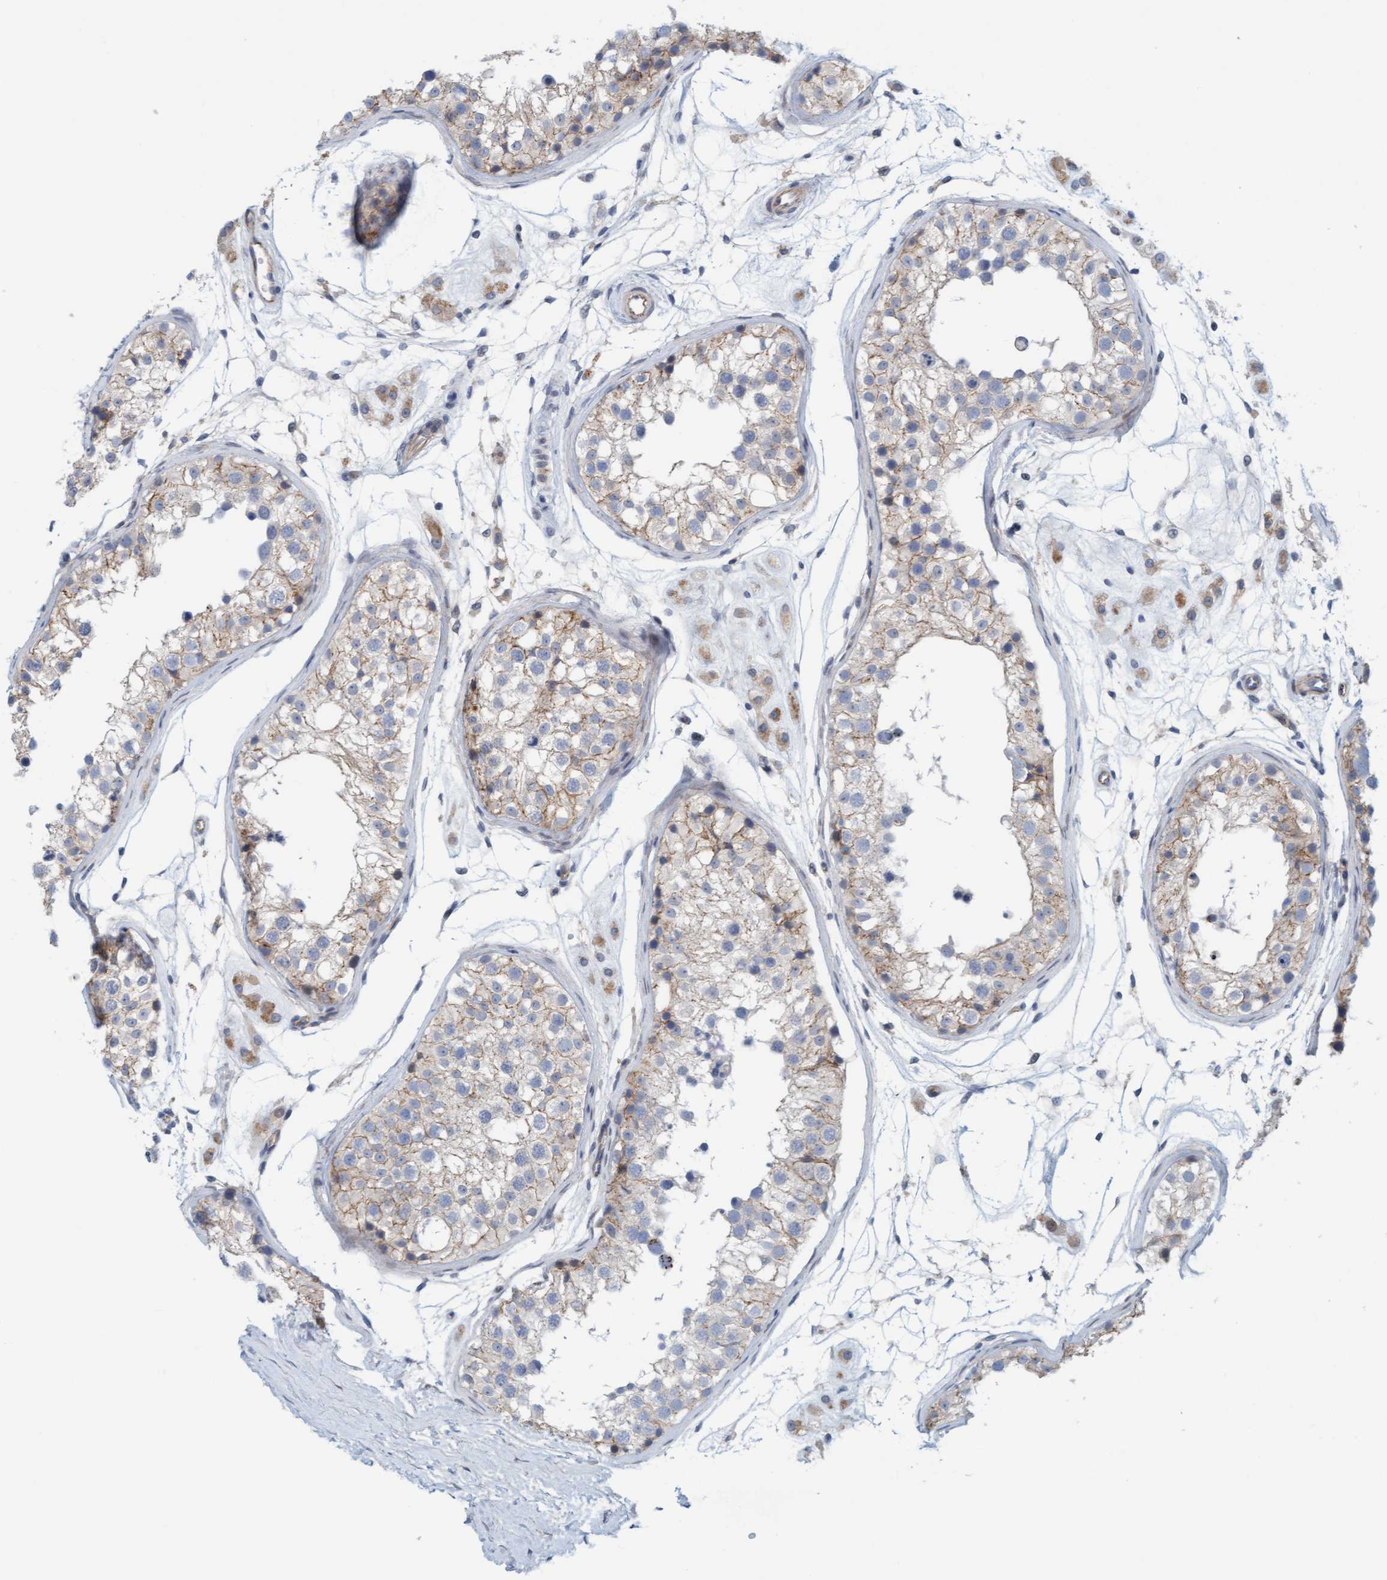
{"staining": {"intensity": "weak", "quantity": "<25%", "location": "cytoplasmic/membranous"}, "tissue": "testis", "cell_type": "Cells in seminiferous ducts", "image_type": "normal", "snomed": [{"axis": "morphology", "description": "Normal tissue, NOS"}, {"axis": "morphology", "description": "Adenocarcinoma, metastatic, NOS"}, {"axis": "topography", "description": "Testis"}], "caption": "Immunohistochemistry (IHC) of normal testis shows no staining in cells in seminiferous ducts. (DAB (3,3'-diaminobenzidine) immunohistochemistry with hematoxylin counter stain).", "gene": "KRBA2", "patient": {"sex": "male", "age": 26}}